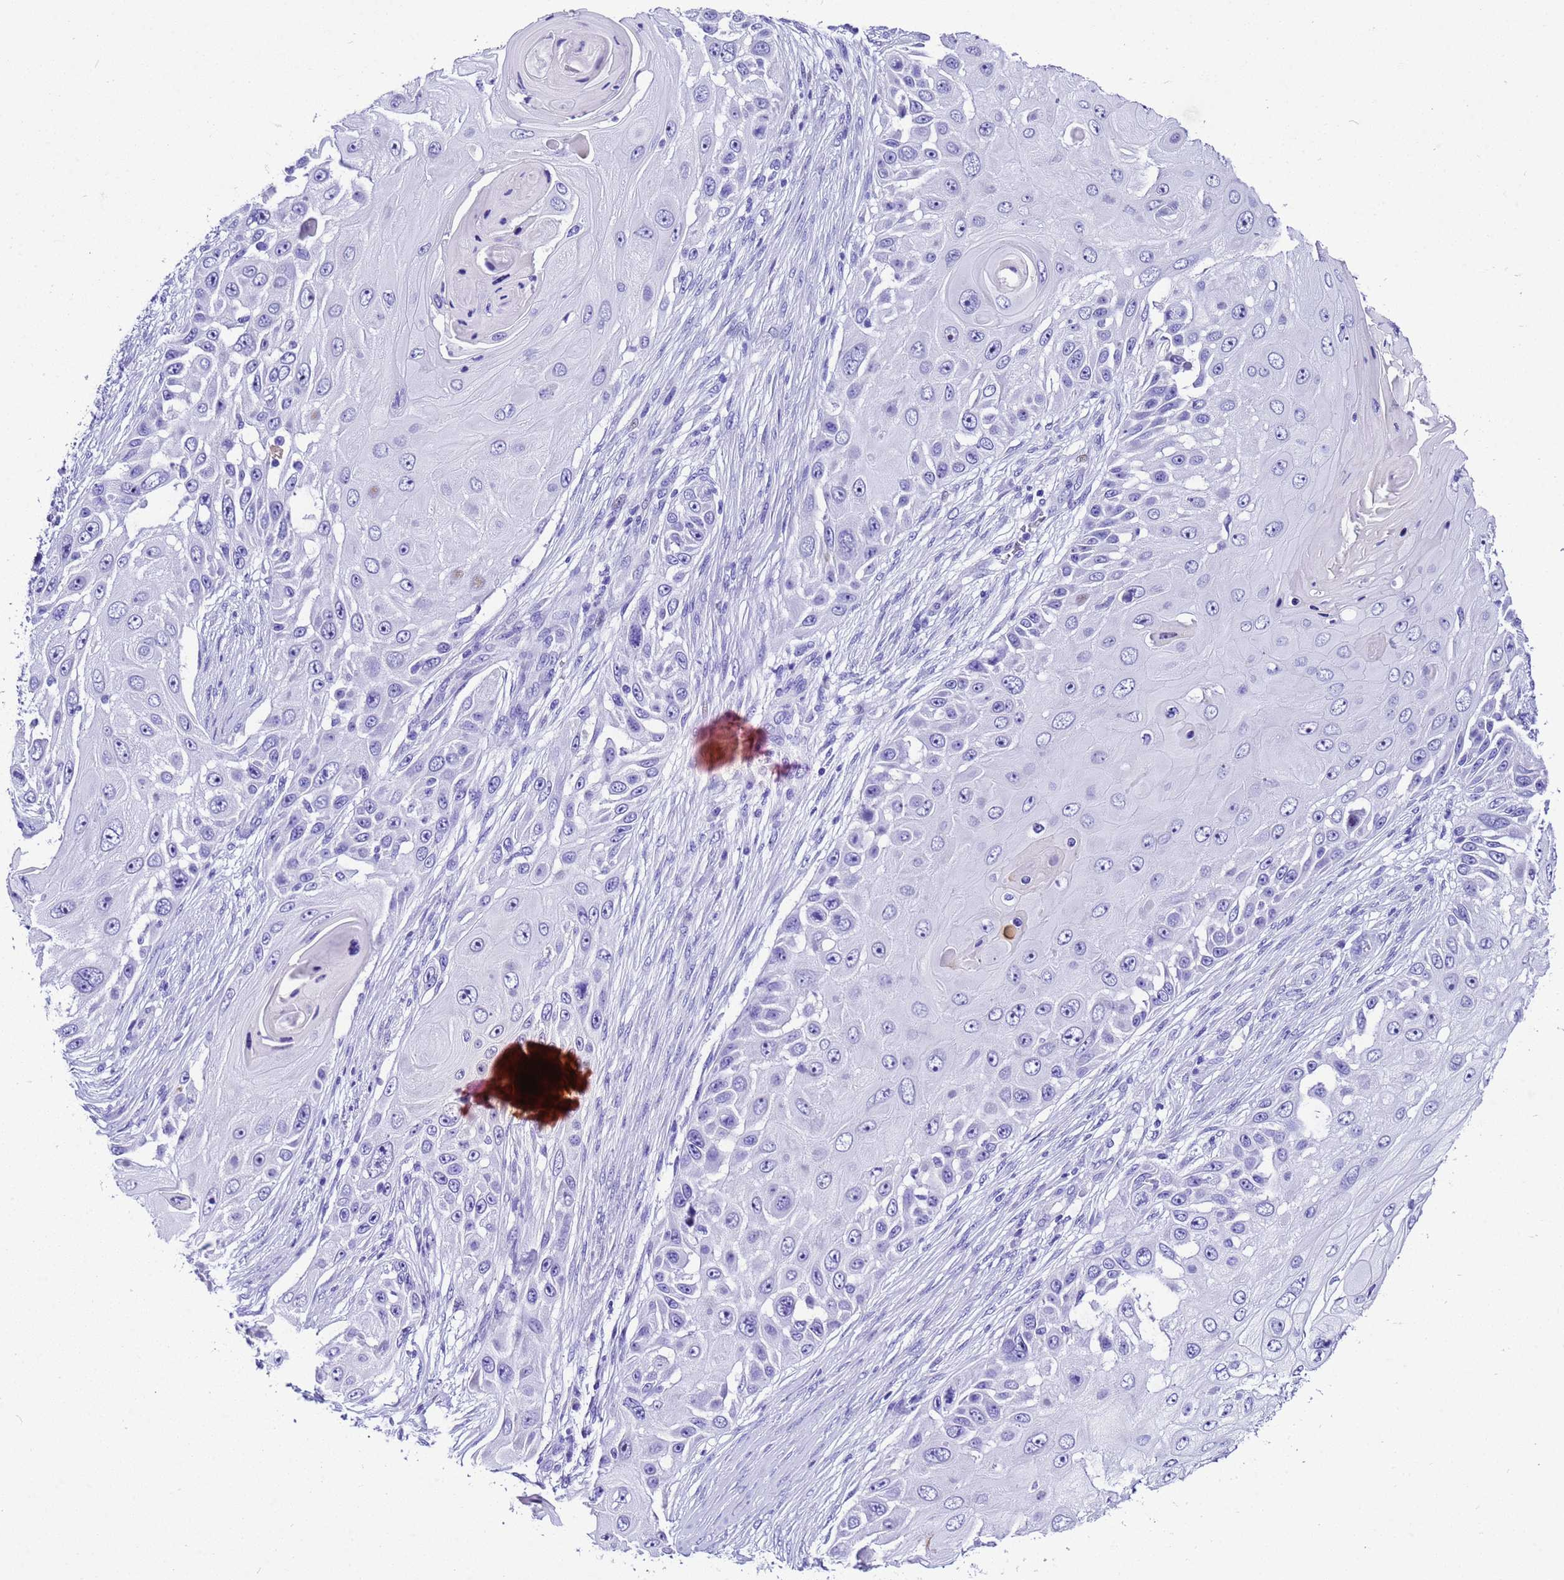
{"staining": {"intensity": "negative", "quantity": "none", "location": "none"}, "tissue": "skin cancer", "cell_type": "Tumor cells", "image_type": "cancer", "snomed": [{"axis": "morphology", "description": "Squamous cell carcinoma, NOS"}, {"axis": "topography", "description": "Skin"}], "caption": "Tumor cells are negative for protein expression in human squamous cell carcinoma (skin).", "gene": "UGT2B10", "patient": {"sex": "female", "age": 44}}